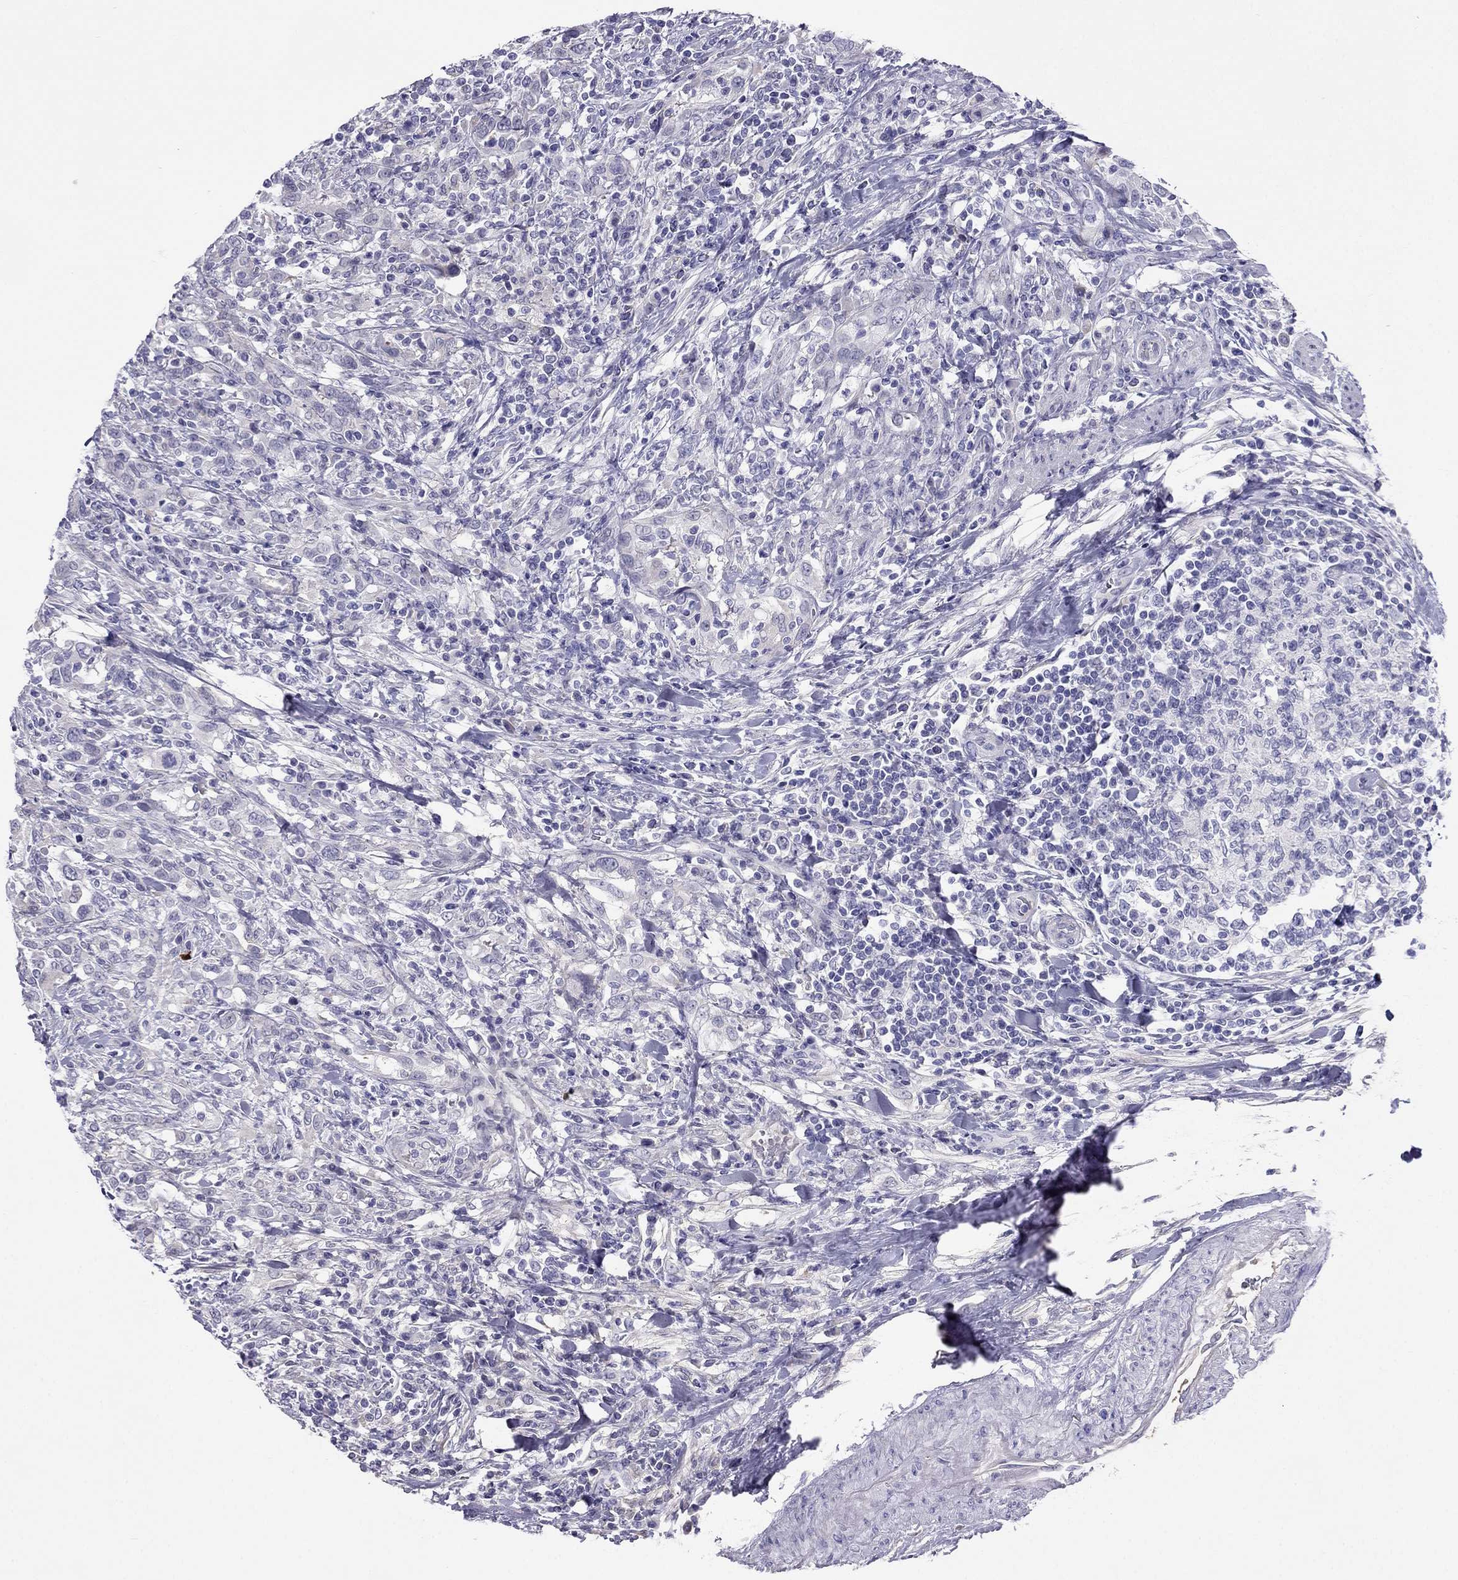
{"staining": {"intensity": "negative", "quantity": "none", "location": "none"}, "tissue": "urothelial cancer", "cell_type": "Tumor cells", "image_type": "cancer", "snomed": [{"axis": "morphology", "description": "Urothelial carcinoma, NOS"}, {"axis": "morphology", "description": "Urothelial carcinoma, High grade"}, {"axis": "topography", "description": "Urinary bladder"}], "caption": "A photomicrograph of urothelial cancer stained for a protein demonstrates no brown staining in tumor cells. (DAB IHC, high magnification).", "gene": "TBC1D21", "patient": {"sex": "female", "age": 64}}